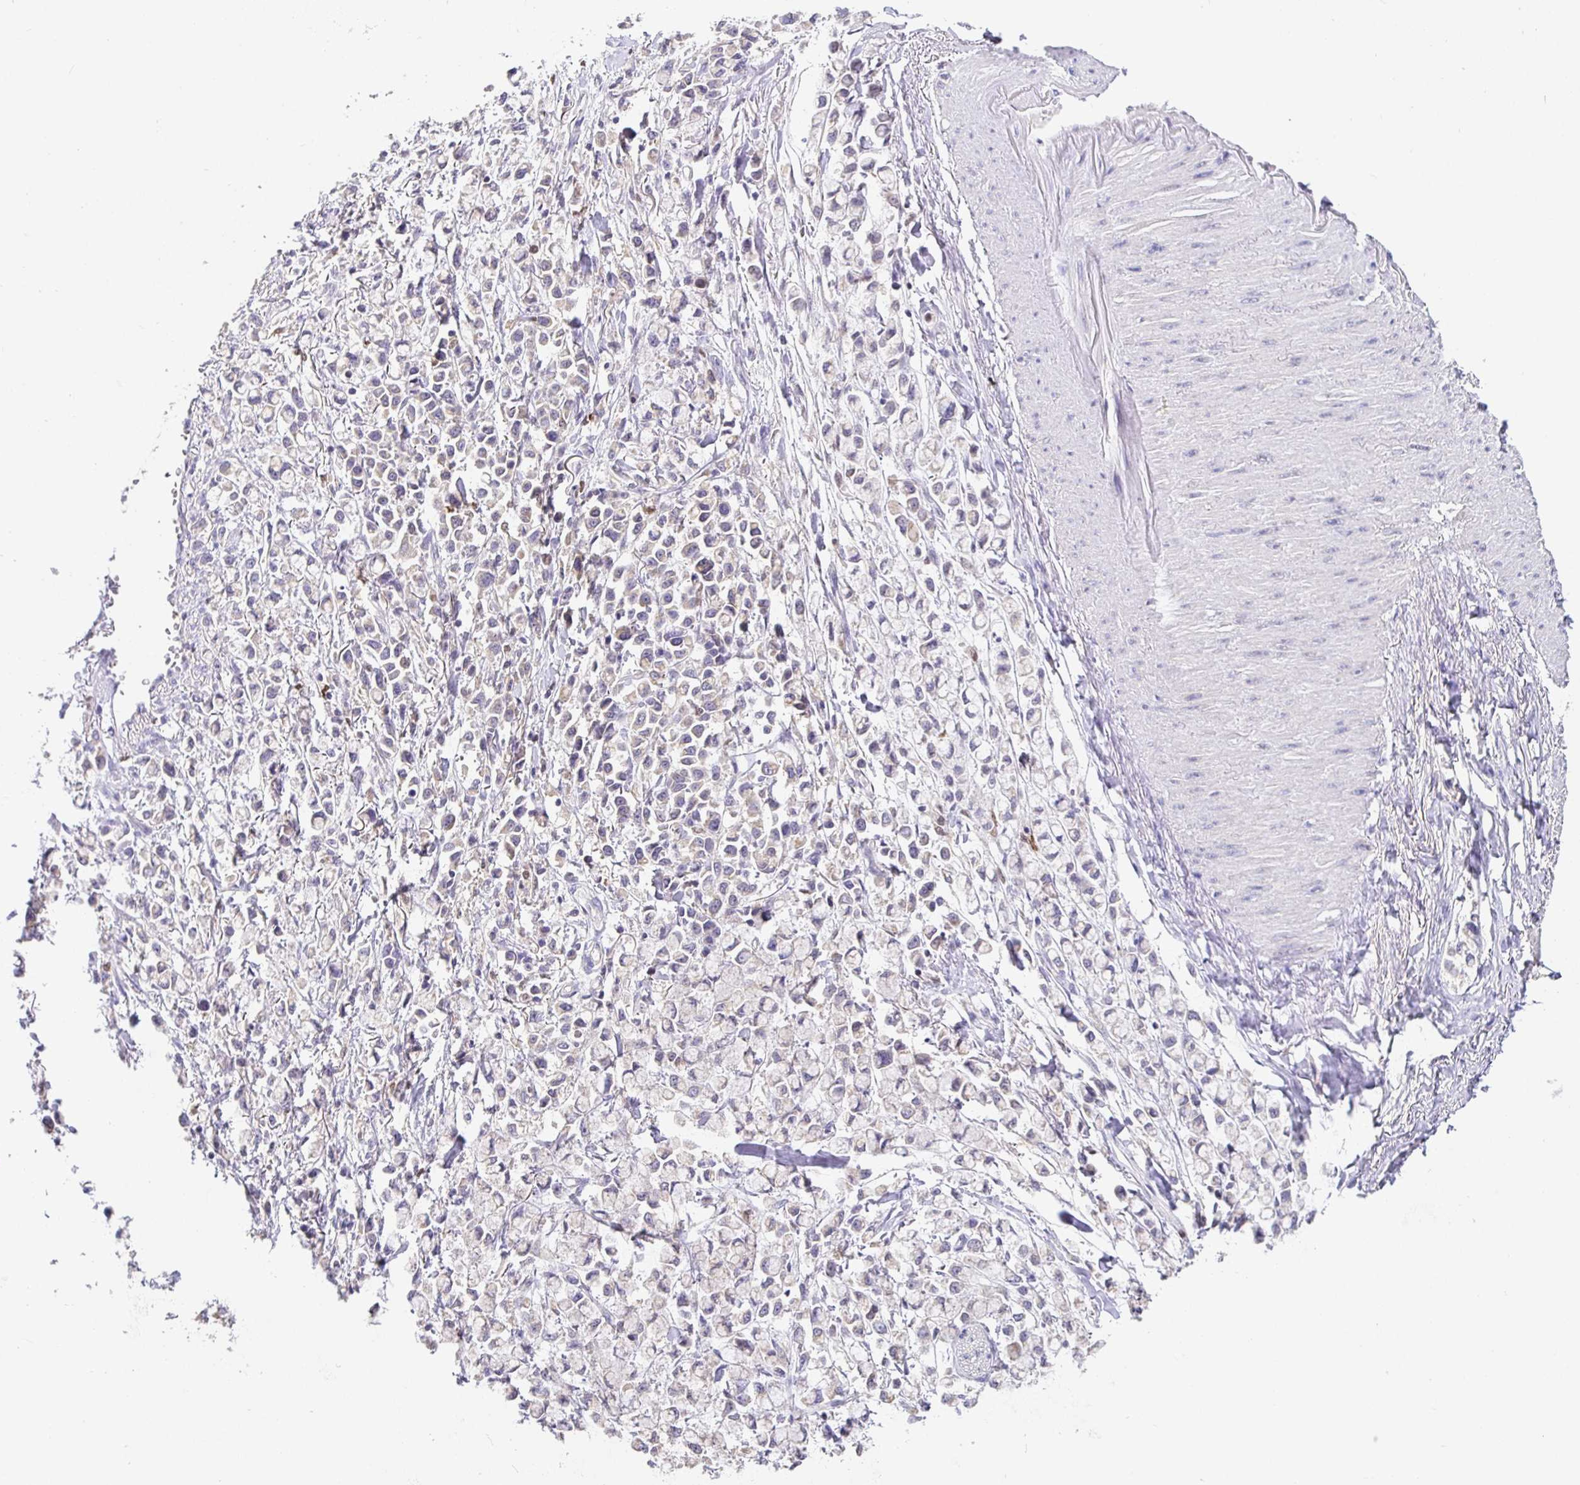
{"staining": {"intensity": "negative", "quantity": "none", "location": "none"}, "tissue": "stomach cancer", "cell_type": "Tumor cells", "image_type": "cancer", "snomed": [{"axis": "morphology", "description": "Adenocarcinoma, NOS"}, {"axis": "topography", "description": "Stomach"}], "caption": "This is an immunohistochemistry micrograph of stomach cancer (adenocarcinoma). There is no expression in tumor cells.", "gene": "SATB1", "patient": {"sex": "female", "age": 81}}